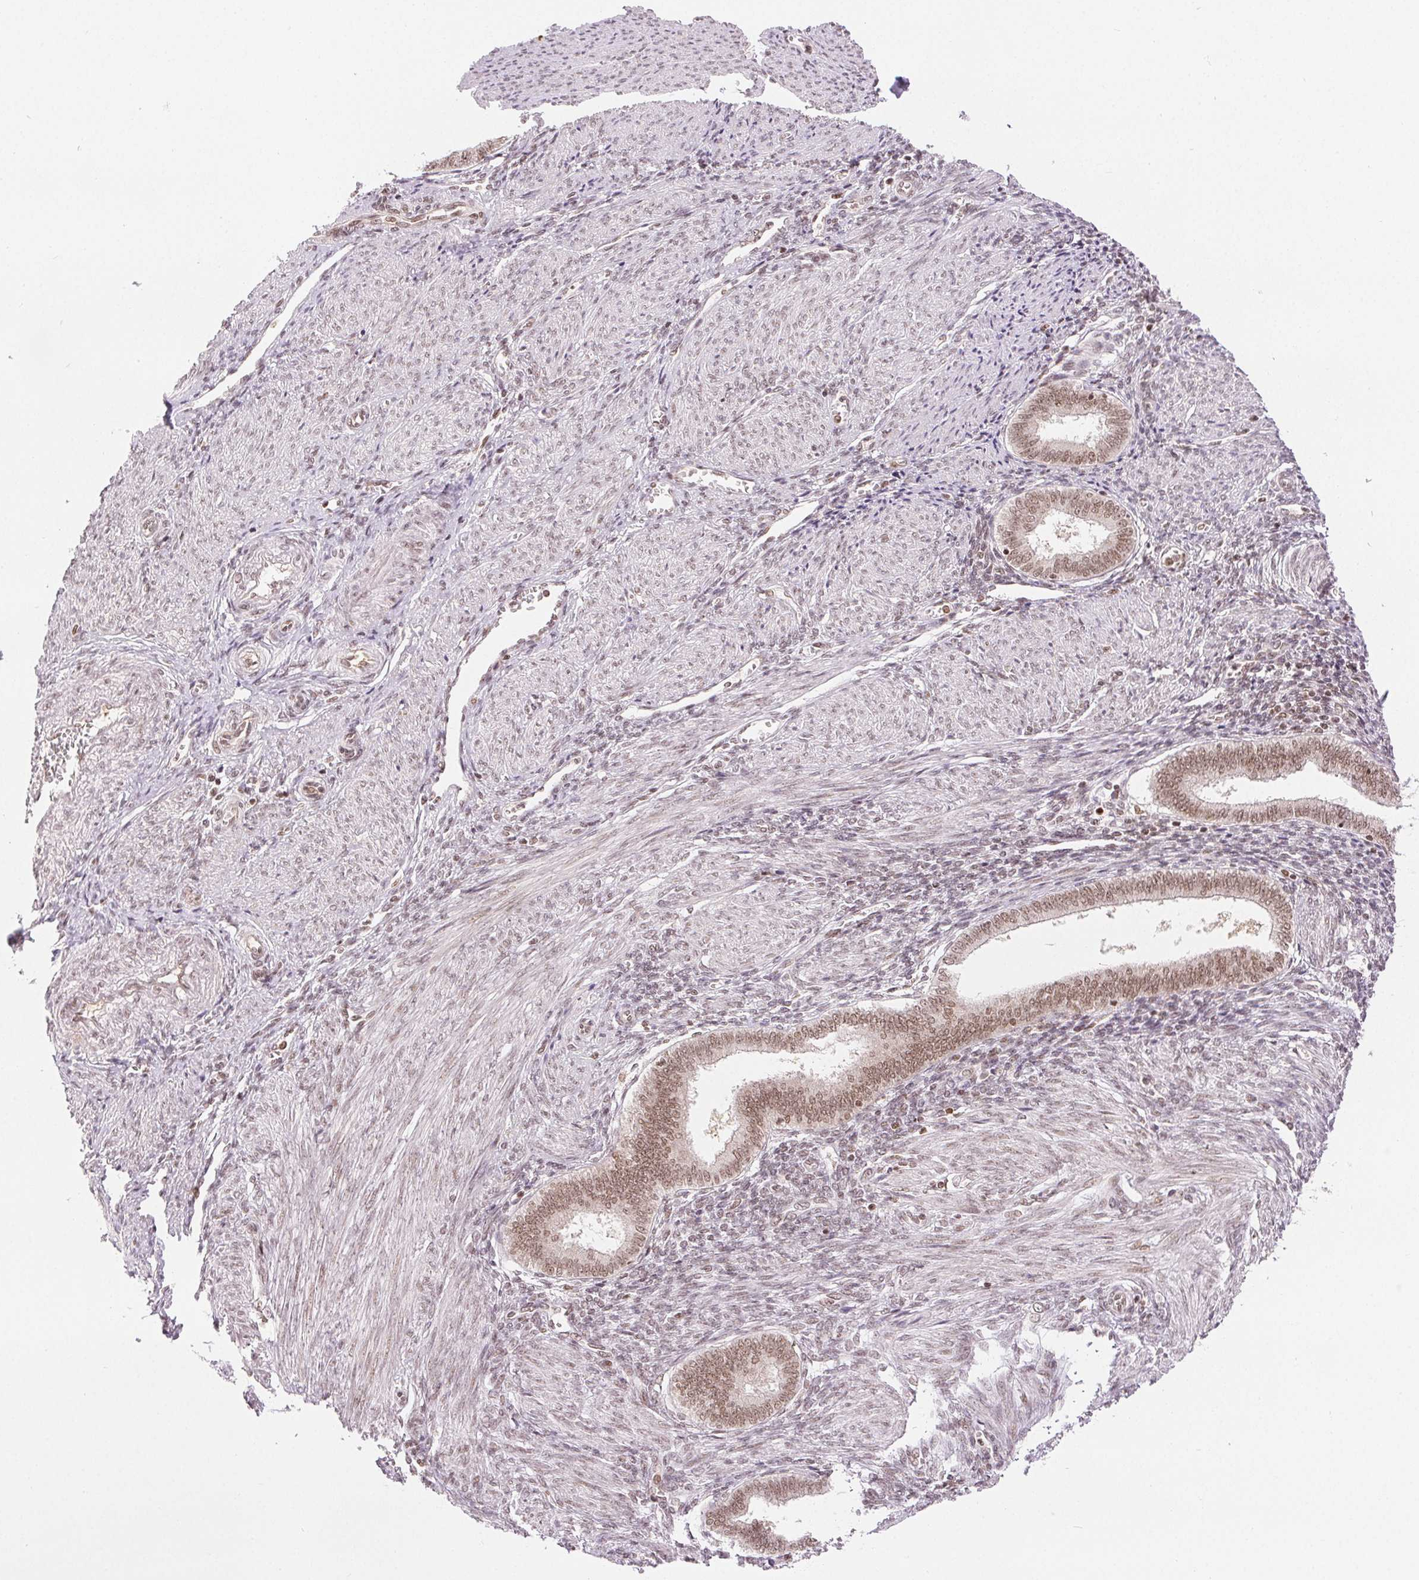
{"staining": {"intensity": "moderate", "quantity": "25%-75%", "location": "nuclear"}, "tissue": "endometrium", "cell_type": "Cells in endometrial stroma", "image_type": "normal", "snomed": [{"axis": "morphology", "description": "Normal tissue, NOS"}, {"axis": "topography", "description": "Endometrium"}], "caption": "High-magnification brightfield microscopy of unremarkable endometrium stained with DAB (3,3'-diaminobenzidine) (brown) and counterstained with hematoxylin (blue). cells in endometrial stroma exhibit moderate nuclear expression is seen in approximately25%-75% of cells.", "gene": "DEK", "patient": {"sex": "female", "age": 42}}